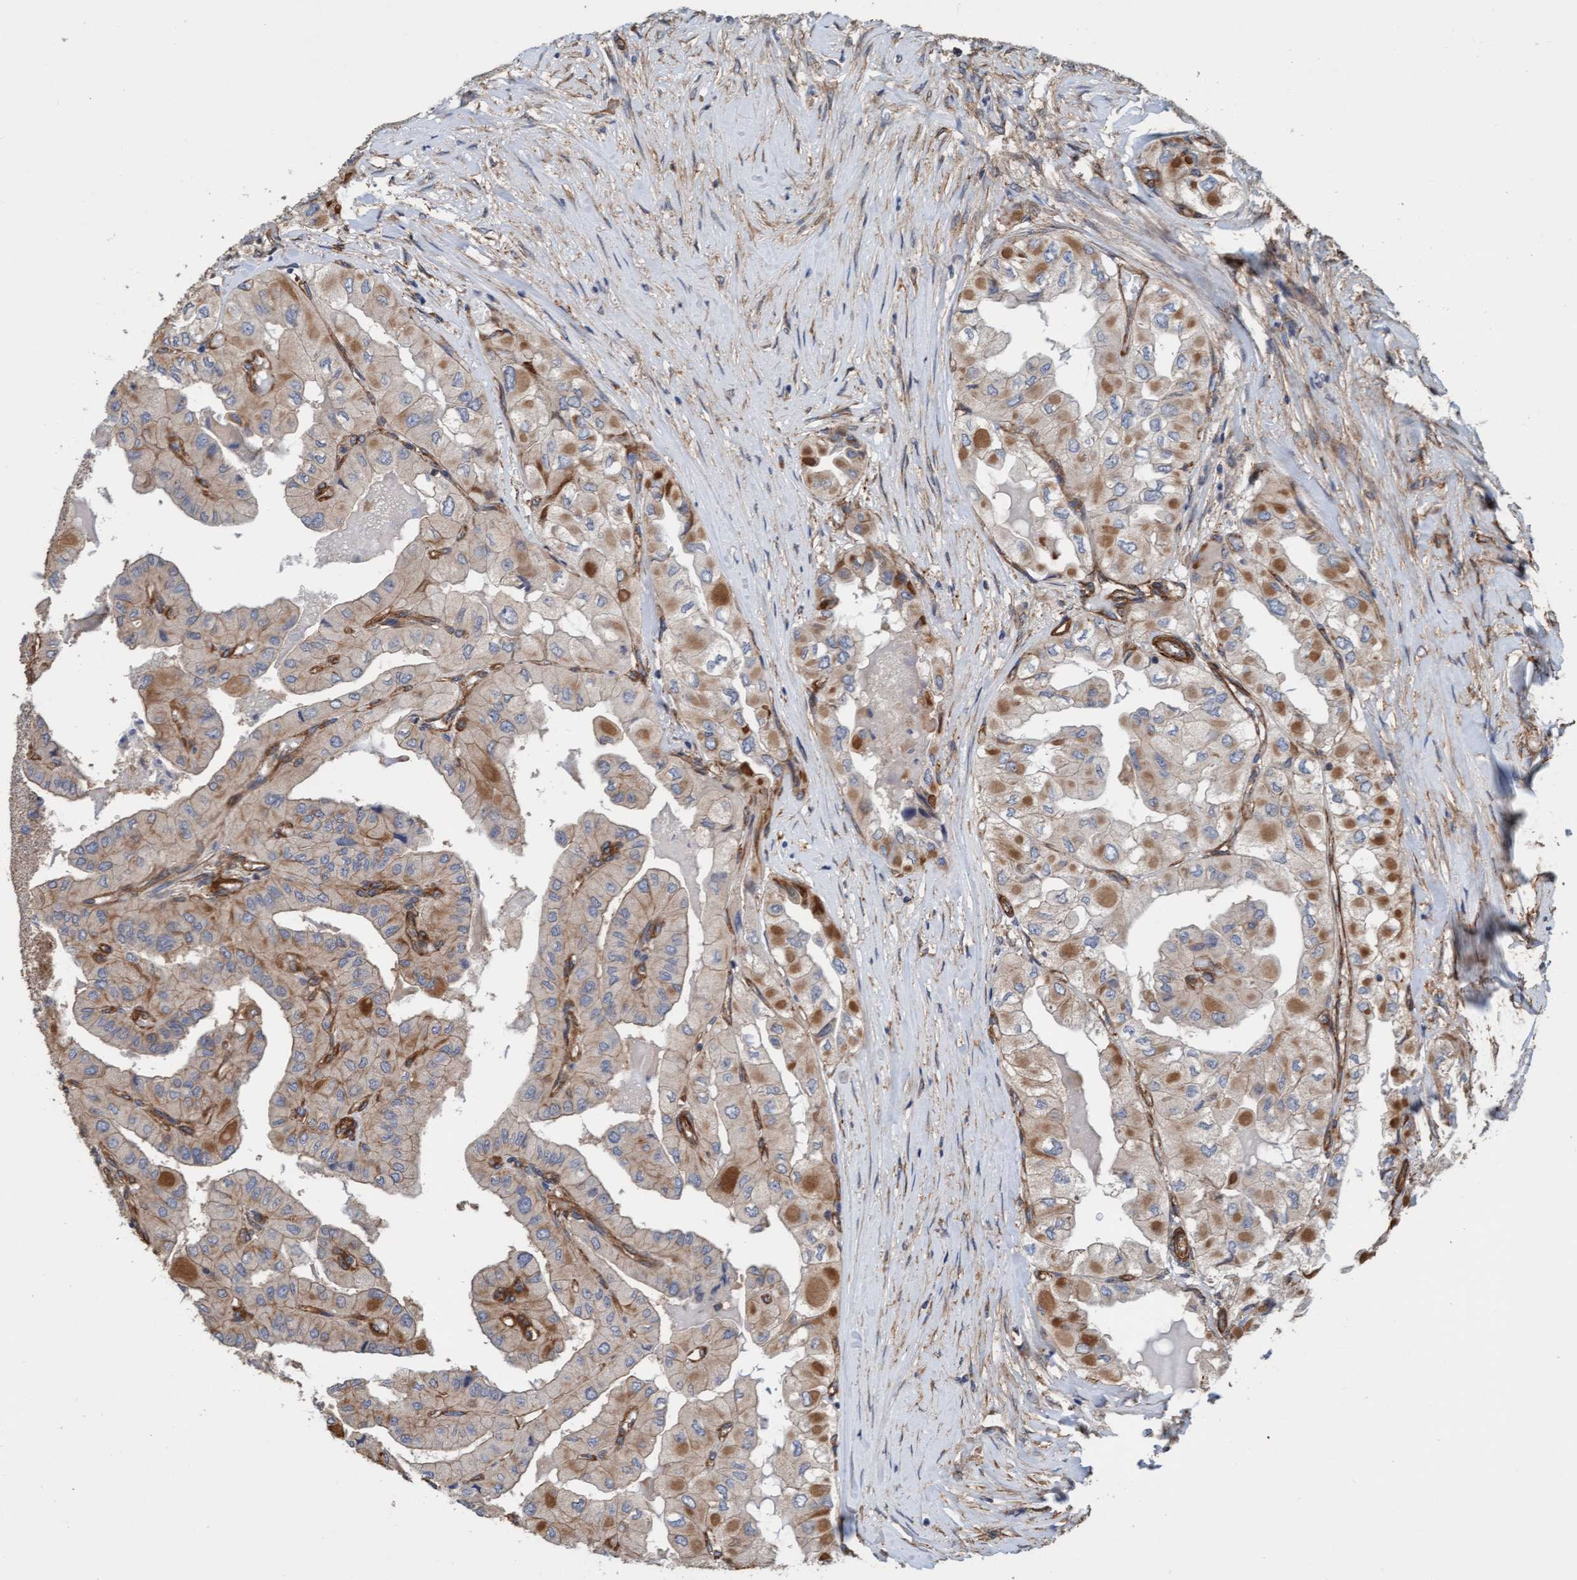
{"staining": {"intensity": "moderate", "quantity": ">75%", "location": "cytoplasmic/membranous"}, "tissue": "thyroid cancer", "cell_type": "Tumor cells", "image_type": "cancer", "snomed": [{"axis": "morphology", "description": "Papillary adenocarcinoma, NOS"}, {"axis": "topography", "description": "Thyroid gland"}], "caption": "Immunohistochemical staining of human thyroid cancer exhibits medium levels of moderate cytoplasmic/membranous protein staining in about >75% of tumor cells.", "gene": "STXBP4", "patient": {"sex": "female", "age": 59}}